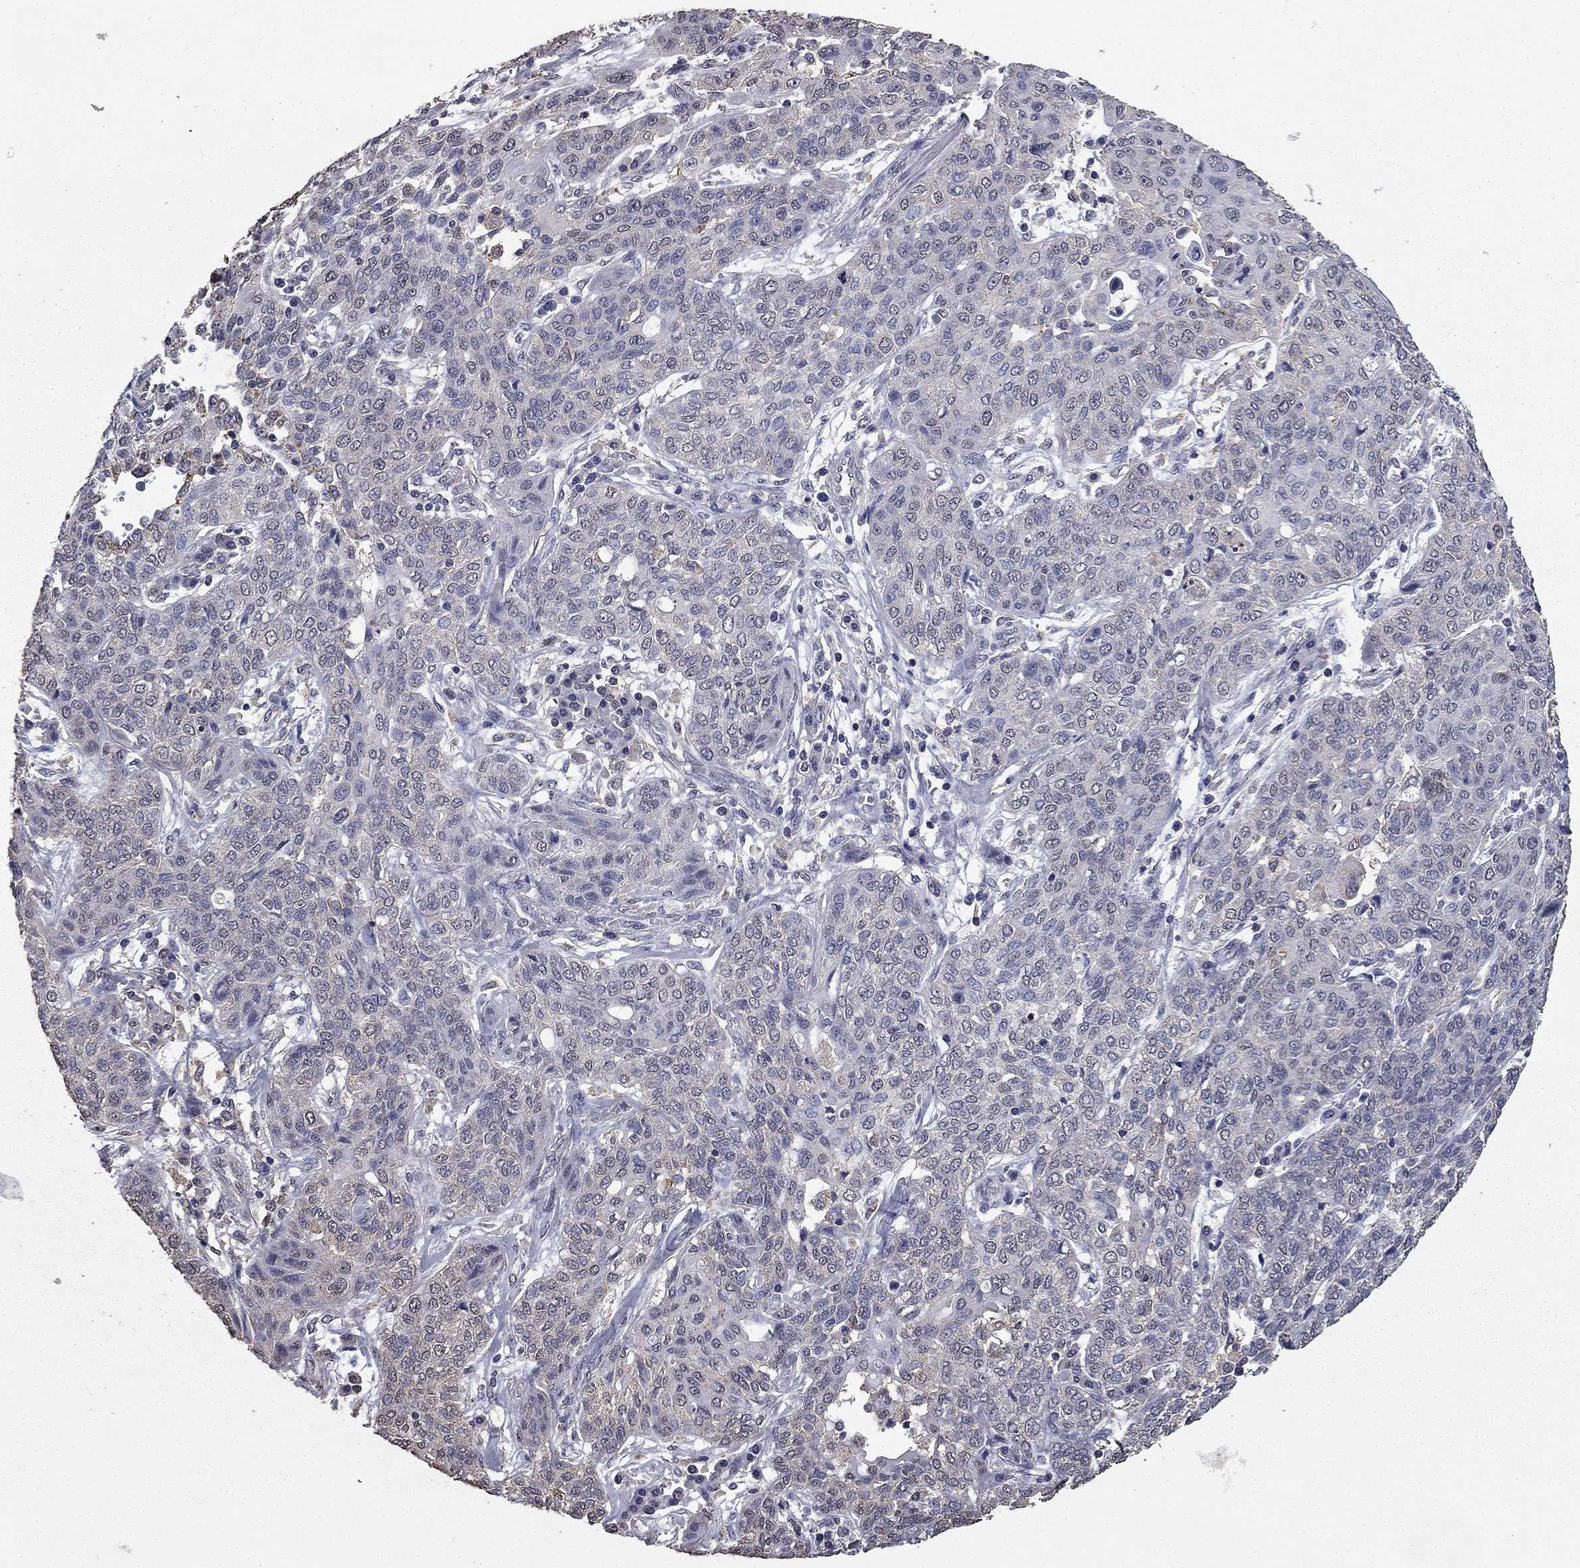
{"staining": {"intensity": "negative", "quantity": "none", "location": "none"}, "tissue": "lung cancer", "cell_type": "Tumor cells", "image_type": "cancer", "snomed": [{"axis": "morphology", "description": "Squamous cell carcinoma, NOS"}, {"axis": "topography", "description": "Lung"}], "caption": "DAB (3,3'-diaminobenzidine) immunohistochemical staining of human lung squamous cell carcinoma demonstrates no significant expression in tumor cells.", "gene": "MFAP3L", "patient": {"sex": "female", "age": 70}}